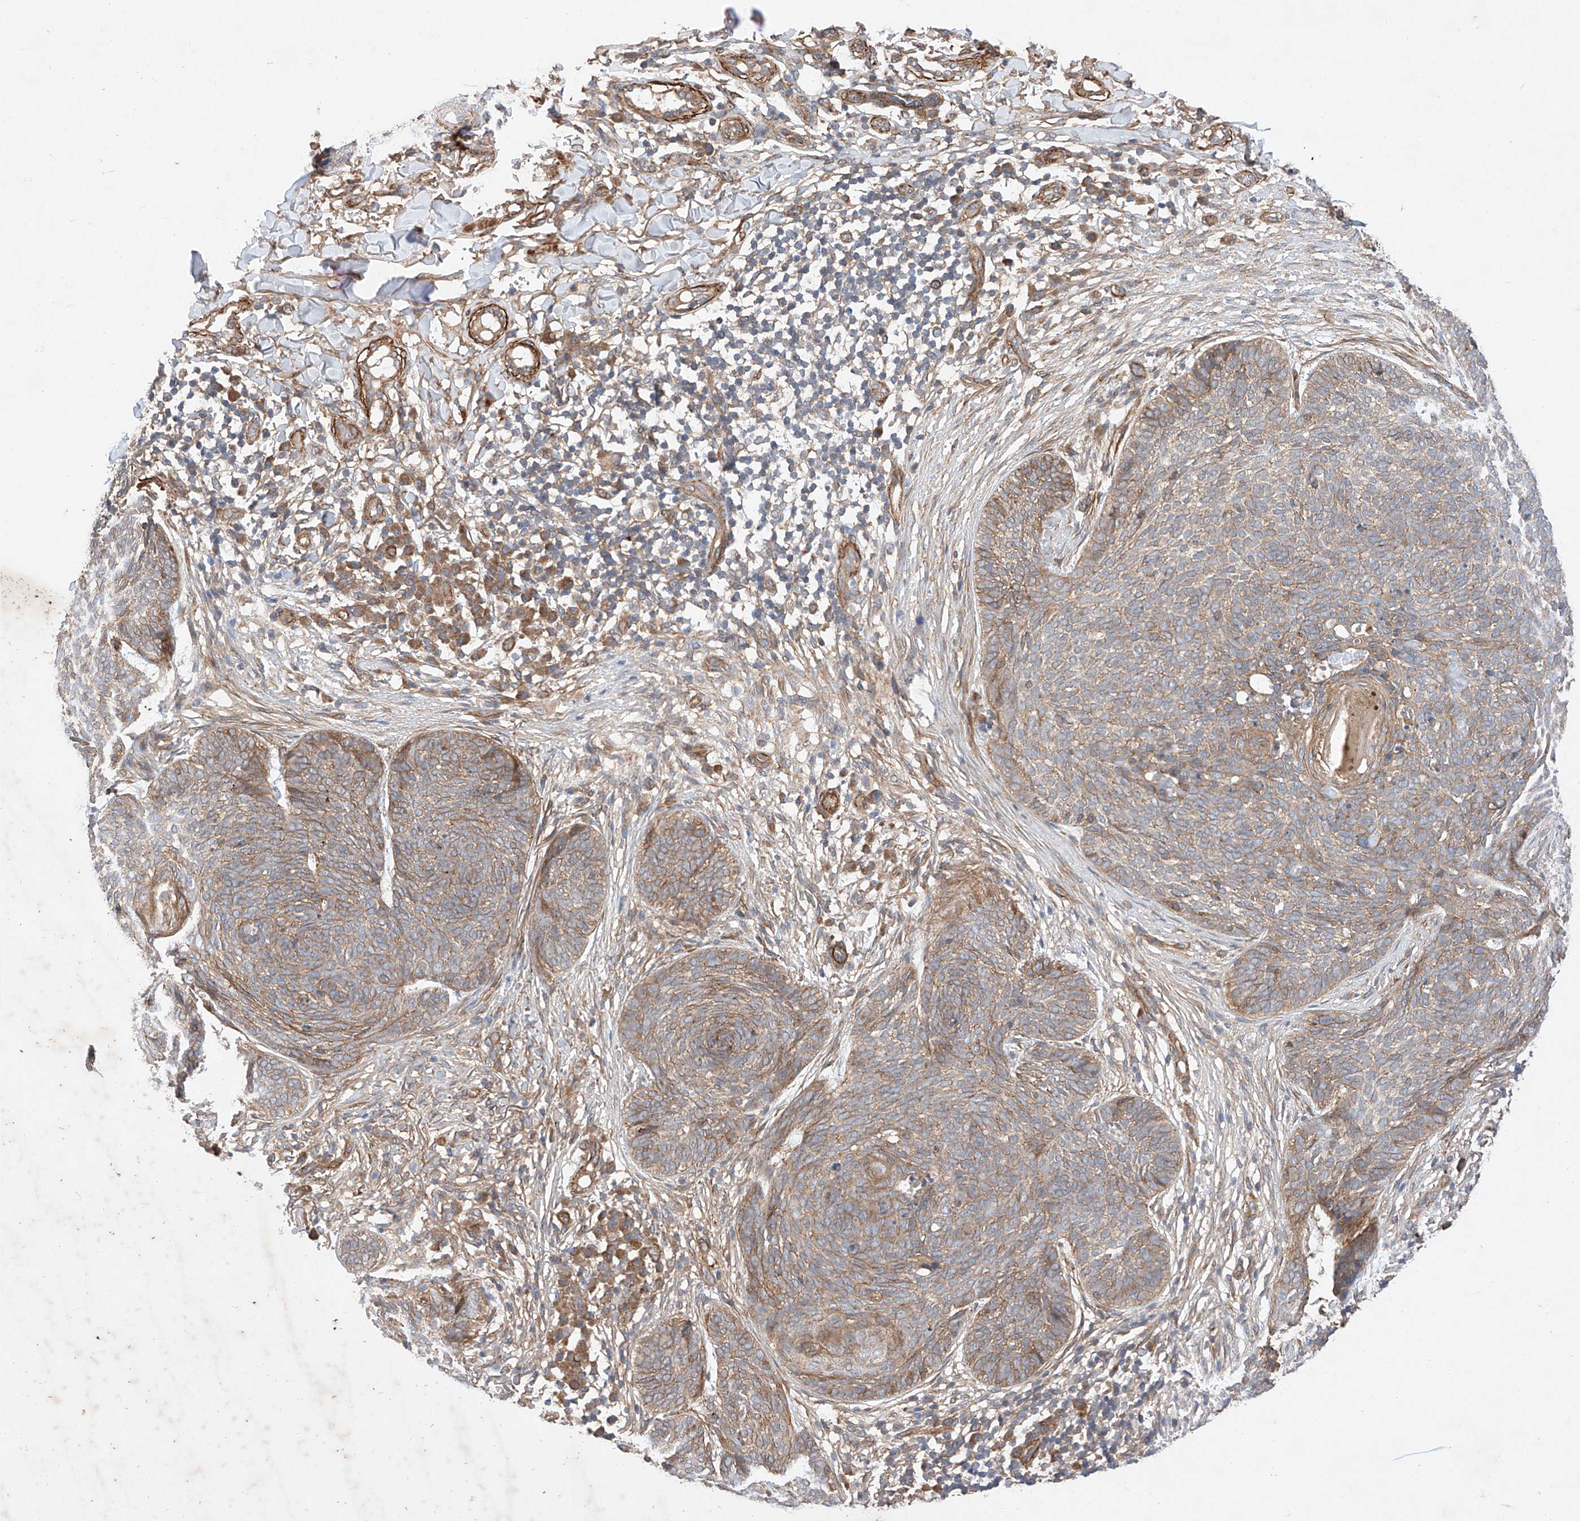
{"staining": {"intensity": "moderate", "quantity": ">75%", "location": "cytoplasmic/membranous"}, "tissue": "skin cancer", "cell_type": "Tumor cells", "image_type": "cancer", "snomed": [{"axis": "morphology", "description": "Basal cell carcinoma"}, {"axis": "topography", "description": "Skin"}], "caption": "Immunohistochemistry (IHC) micrograph of neoplastic tissue: skin cancer stained using immunohistochemistry (IHC) reveals medium levels of moderate protein expression localized specifically in the cytoplasmic/membranous of tumor cells, appearing as a cytoplasmic/membranous brown color.", "gene": "RAB23", "patient": {"sex": "female", "age": 64}}